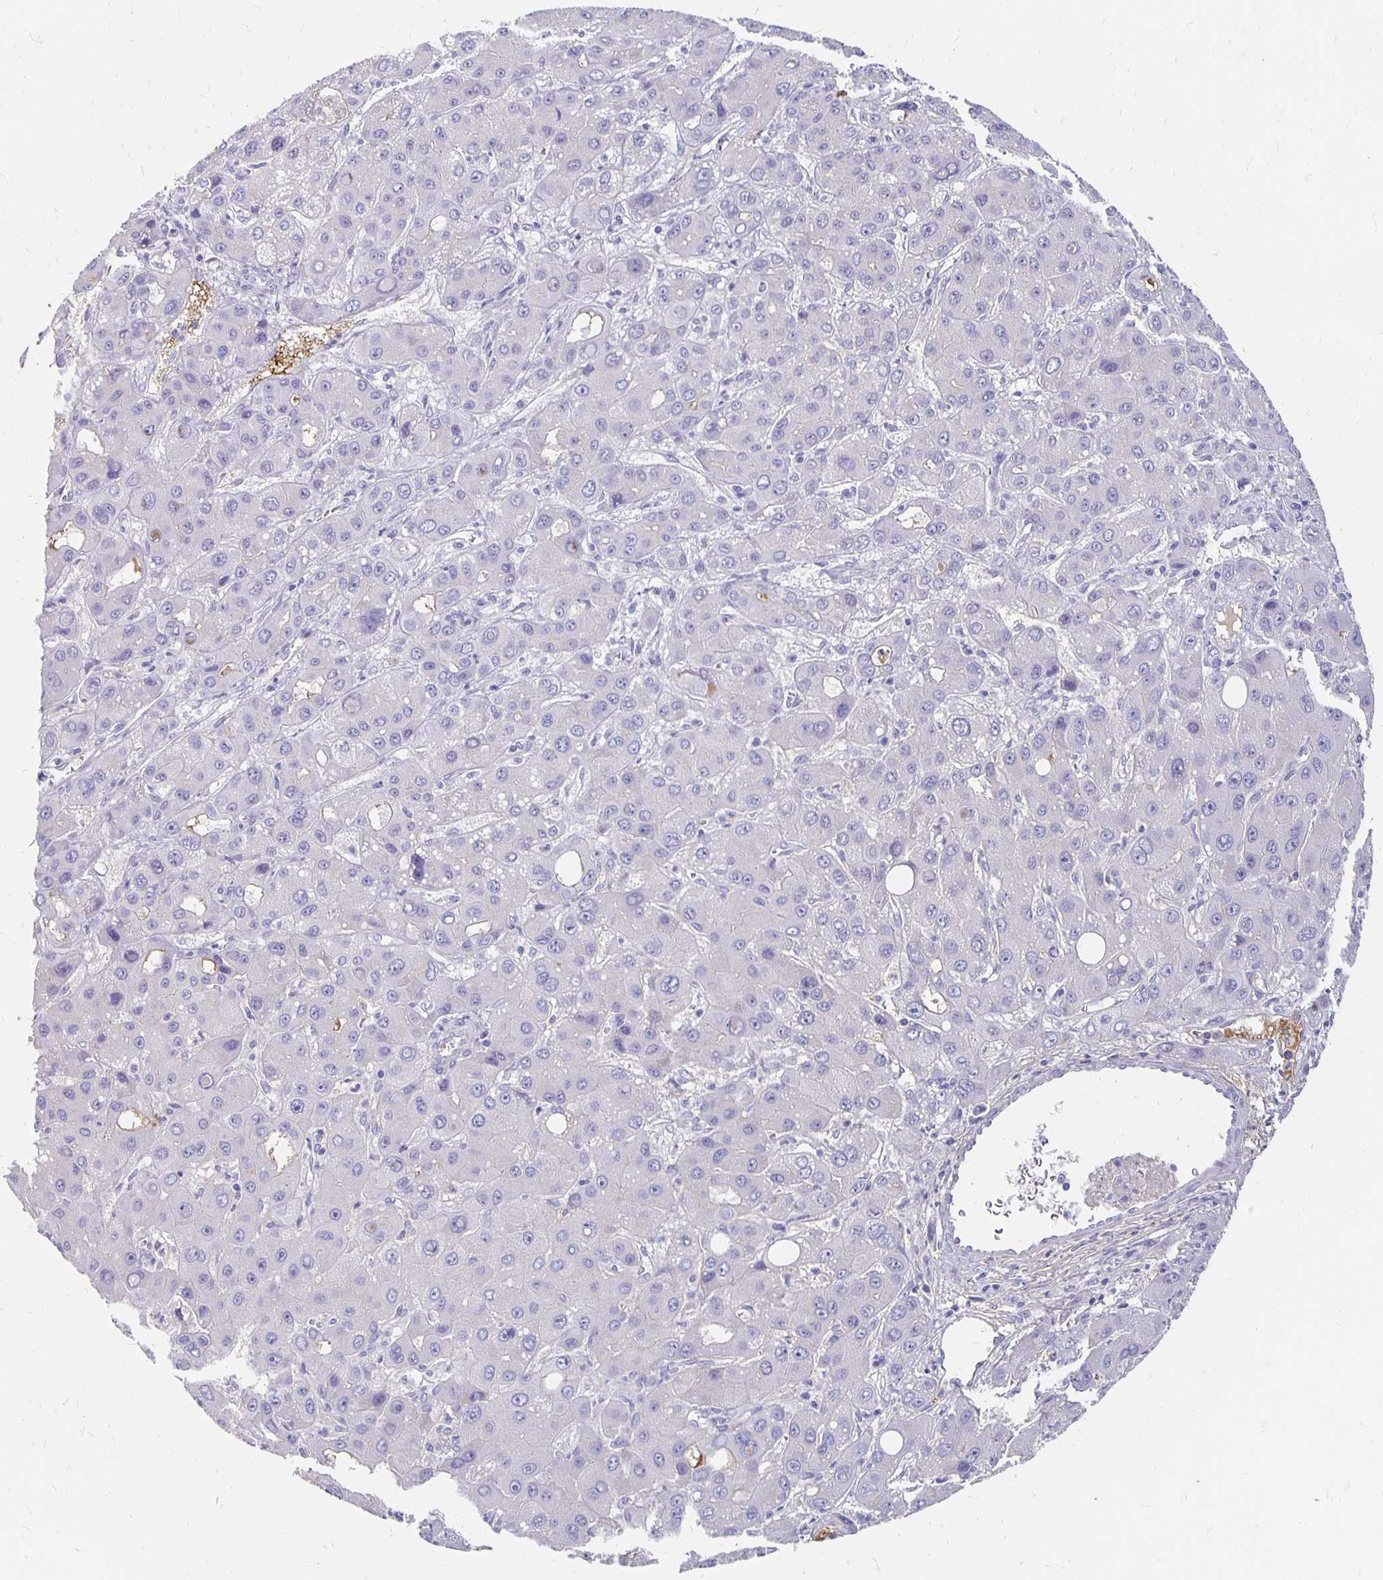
{"staining": {"intensity": "negative", "quantity": "none", "location": "none"}, "tissue": "liver cancer", "cell_type": "Tumor cells", "image_type": "cancer", "snomed": [{"axis": "morphology", "description": "Carcinoma, Hepatocellular, NOS"}, {"axis": "topography", "description": "Liver"}], "caption": "A high-resolution histopathology image shows immunohistochemistry staining of liver hepatocellular carcinoma, which demonstrates no significant positivity in tumor cells.", "gene": "APOB", "patient": {"sex": "male", "age": 55}}